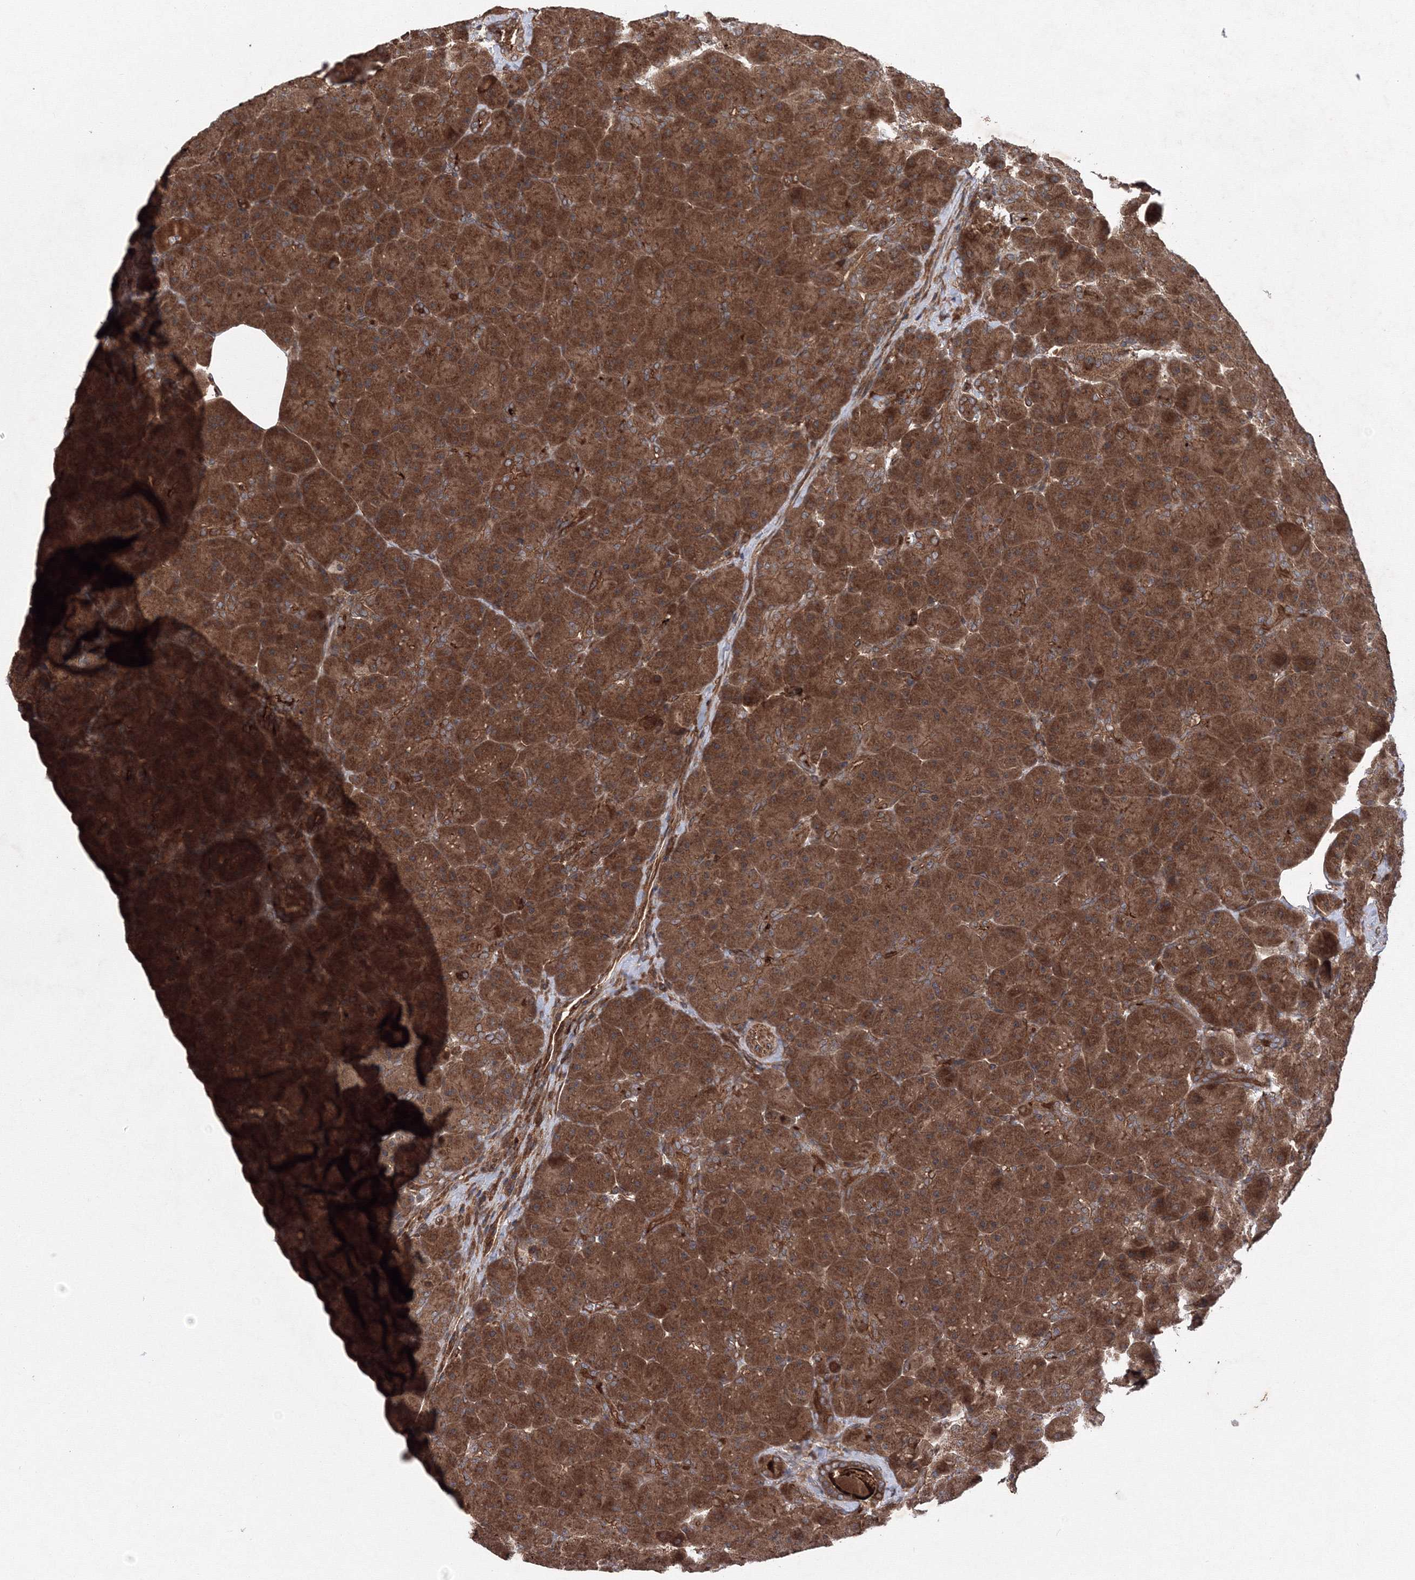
{"staining": {"intensity": "strong", "quantity": ">75%", "location": "cytoplasmic/membranous"}, "tissue": "pancreas", "cell_type": "Exocrine glandular cells", "image_type": "normal", "snomed": [{"axis": "morphology", "description": "Normal tissue, NOS"}, {"axis": "topography", "description": "Pancreas"}], "caption": "Strong cytoplasmic/membranous expression is seen in about >75% of exocrine glandular cells in benign pancreas.", "gene": "ATG3", "patient": {"sex": "male", "age": 66}}